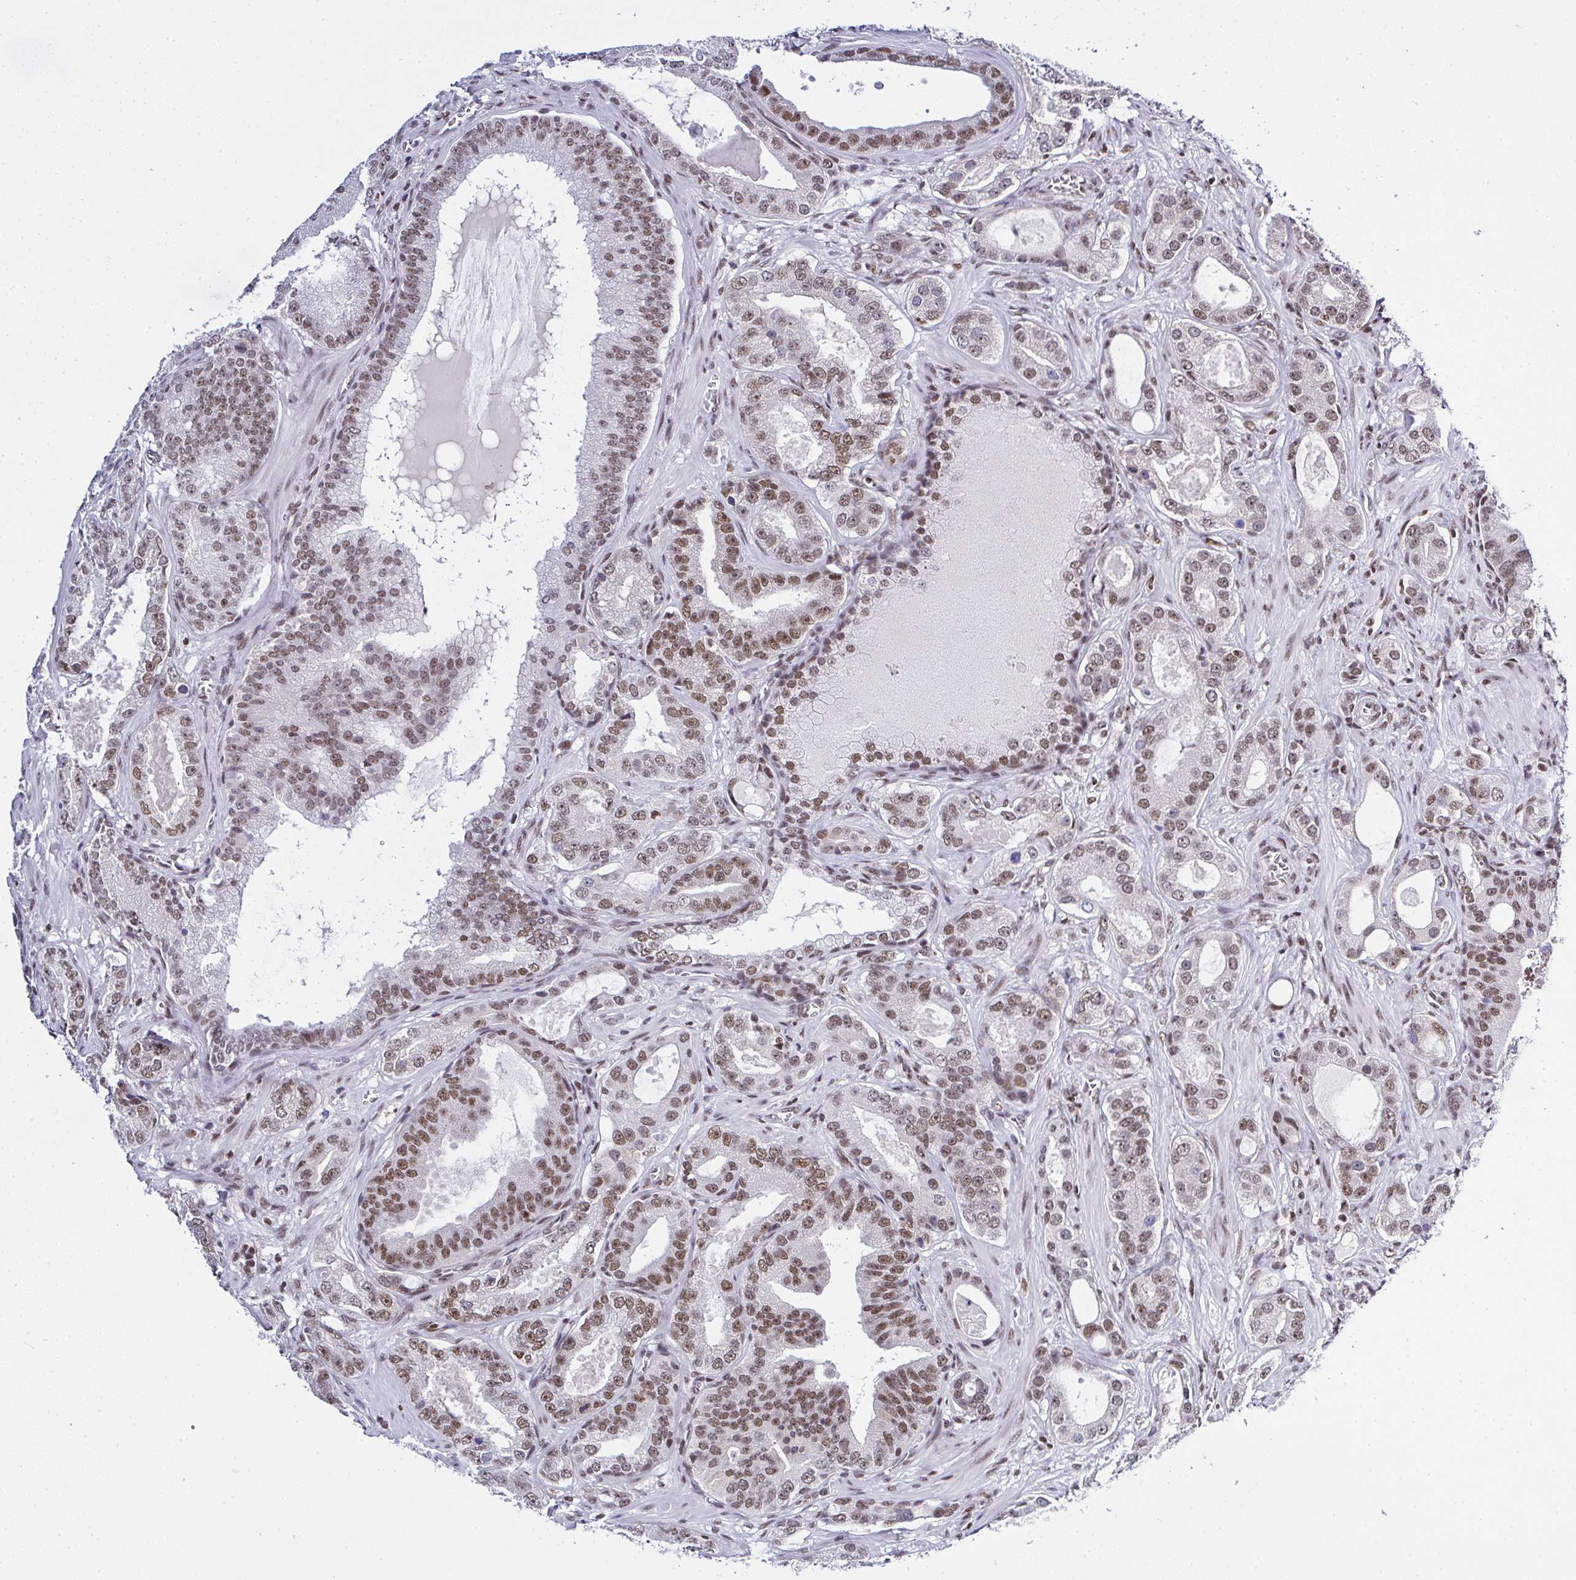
{"staining": {"intensity": "moderate", "quantity": ">75%", "location": "nuclear"}, "tissue": "prostate cancer", "cell_type": "Tumor cells", "image_type": "cancer", "snomed": [{"axis": "morphology", "description": "Adenocarcinoma, High grade"}, {"axis": "topography", "description": "Prostate"}], "caption": "Brown immunohistochemical staining in prostate high-grade adenocarcinoma demonstrates moderate nuclear staining in approximately >75% of tumor cells.", "gene": "DR1", "patient": {"sex": "male", "age": 65}}